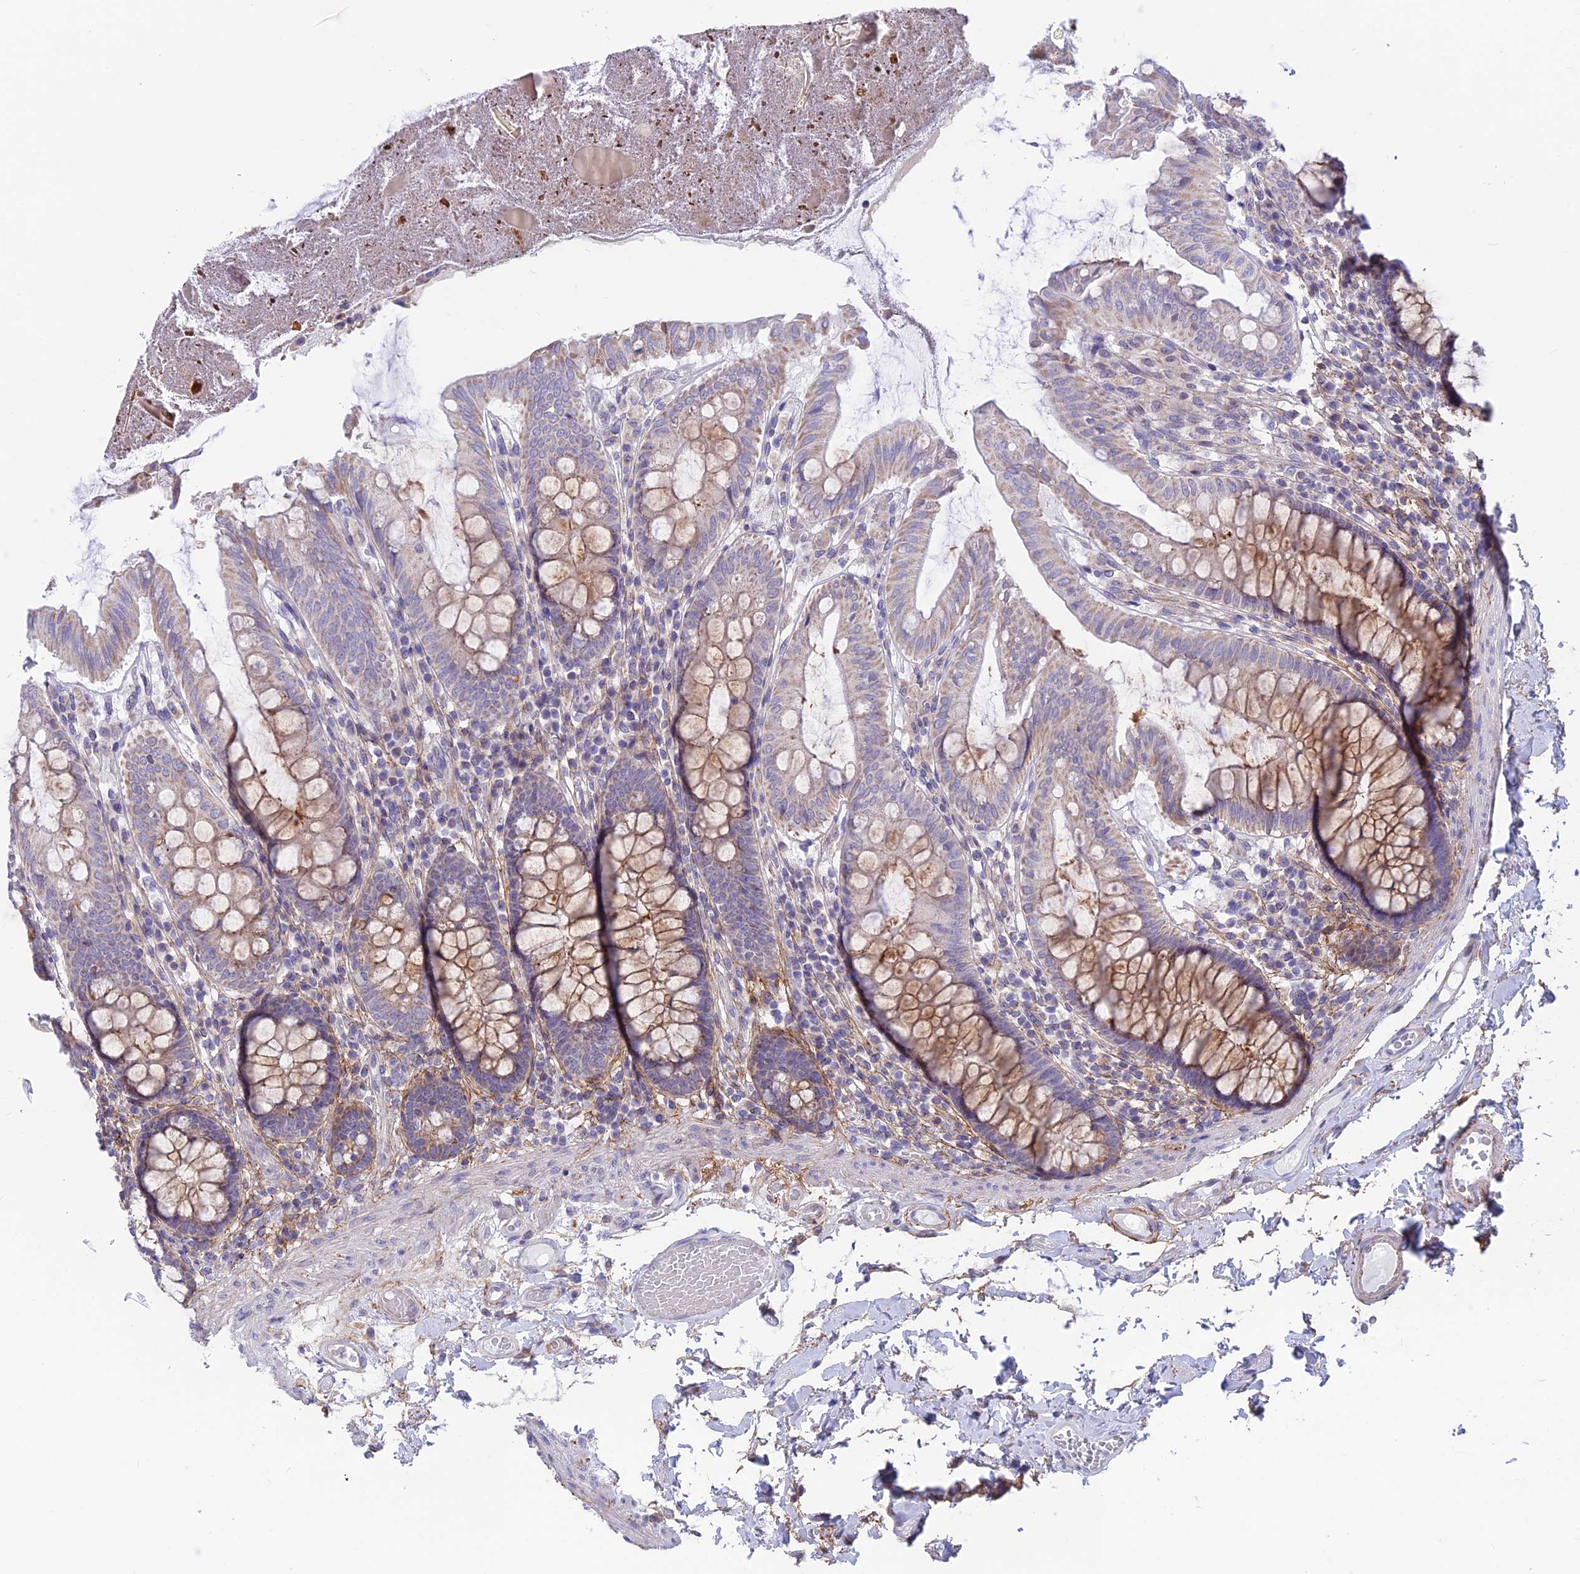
{"staining": {"intensity": "negative", "quantity": "none", "location": "none"}, "tissue": "colon", "cell_type": "Endothelial cells", "image_type": "normal", "snomed": [{"axis": "morphology", "description": "Normal tissue, NOS"}, {"axis": "topography", "description": "Colon"}], "caption": "IHC image of normal human colon stained for a protein (brown), which shows no positivity in endothelial cells. (DAB (3,3'-diaminobenzidine) immunohistochemistry (IHC), high magnification).", "gene": "PLAC9", "patient": {"sex": "male", "age": 84}}